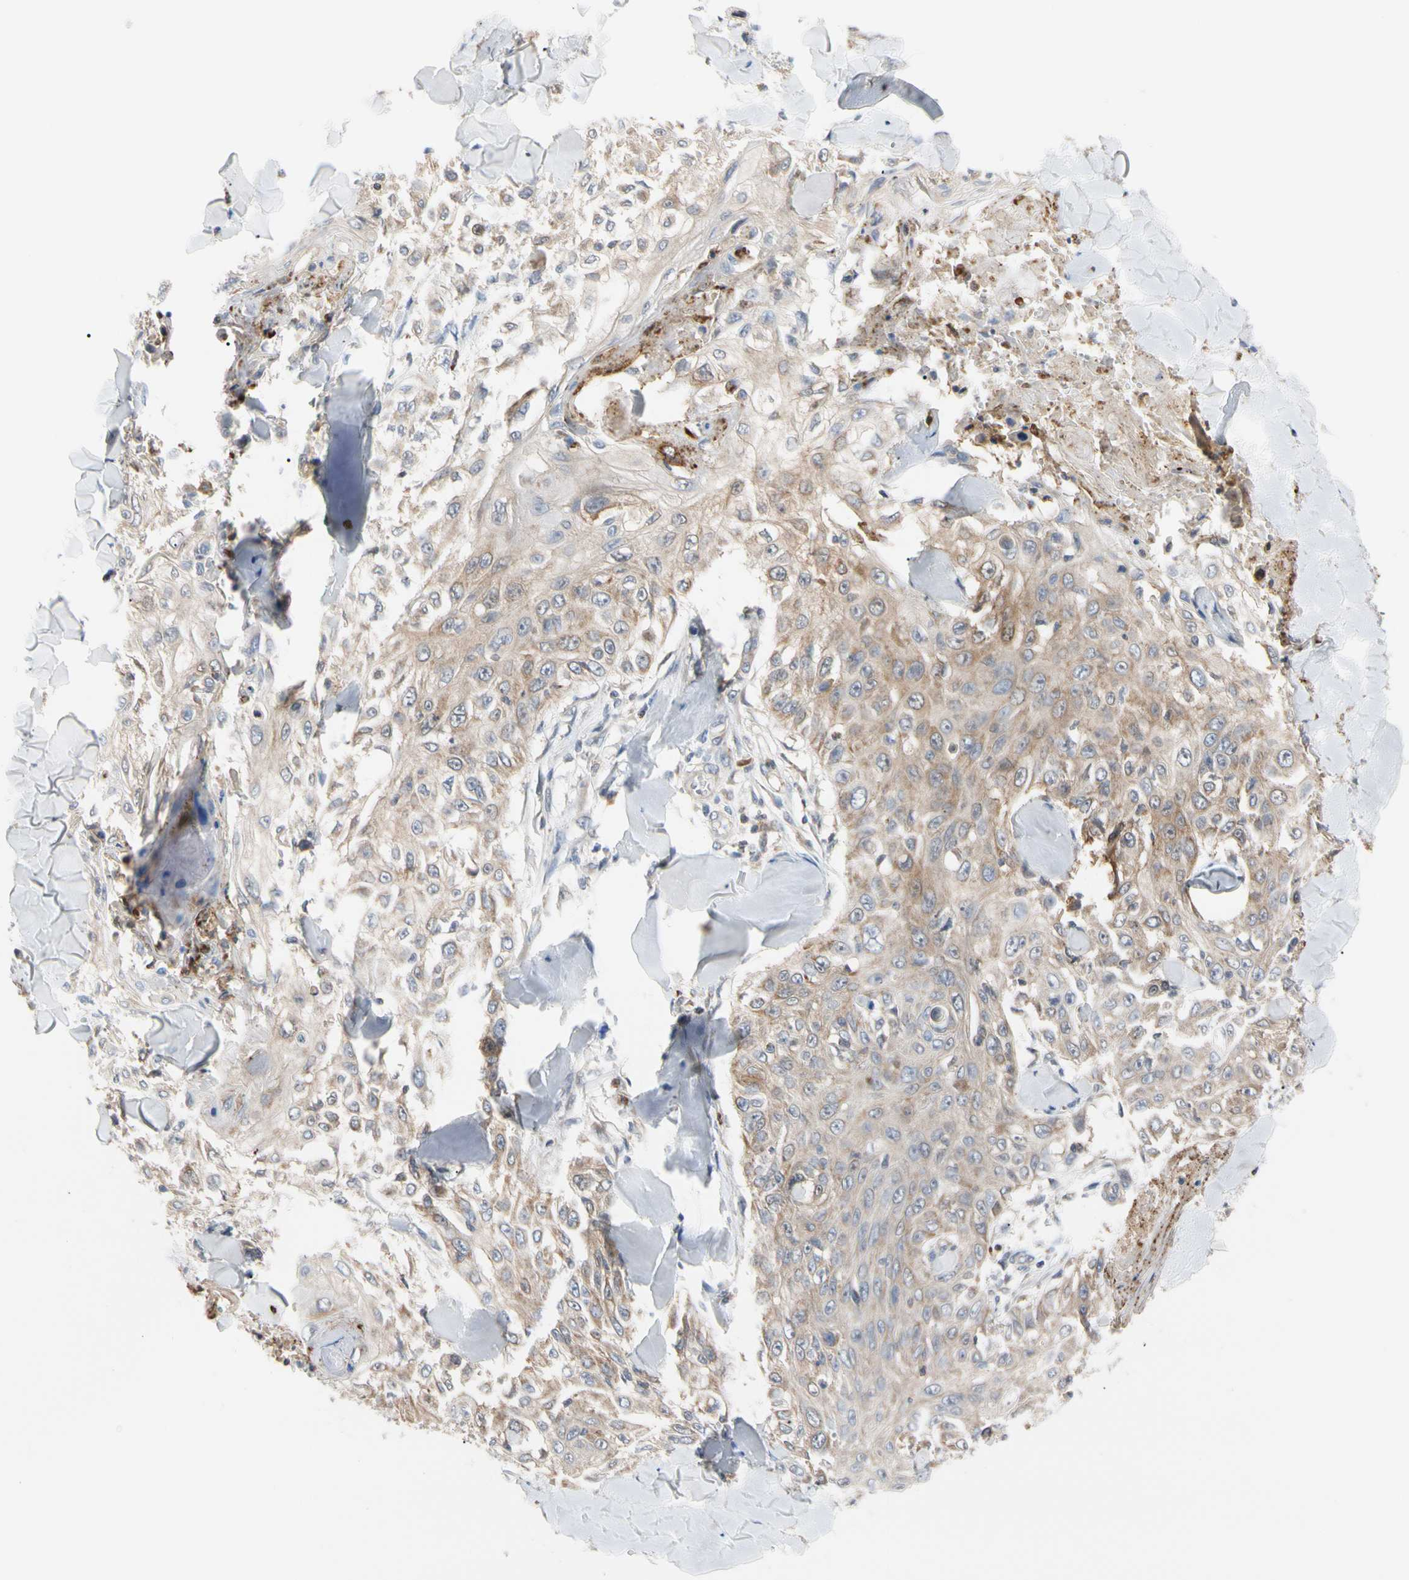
{"staining": {"intensity": "weak", "quantity": ">75%", "location": "cytoplasmic/membranous"}, "tissue": "skin cancer", "cell_type": "Tumor cells", "image_type": "cancer", "snomed": [{"axis": "morphology", "description": "Squamous cell carcinoma, NOS"}, {"axis": "topography", "description": "Skin"}], "caption": "This image demonstrates immunohistochemistry (IHC) staining of human squamous cell carcinoma (skin), with low weak cytoplasmic/membranous expression in approximately >75% of tumor cells.", "gene": "MCL1", "patient": {"sex": "male", "age": 86}}